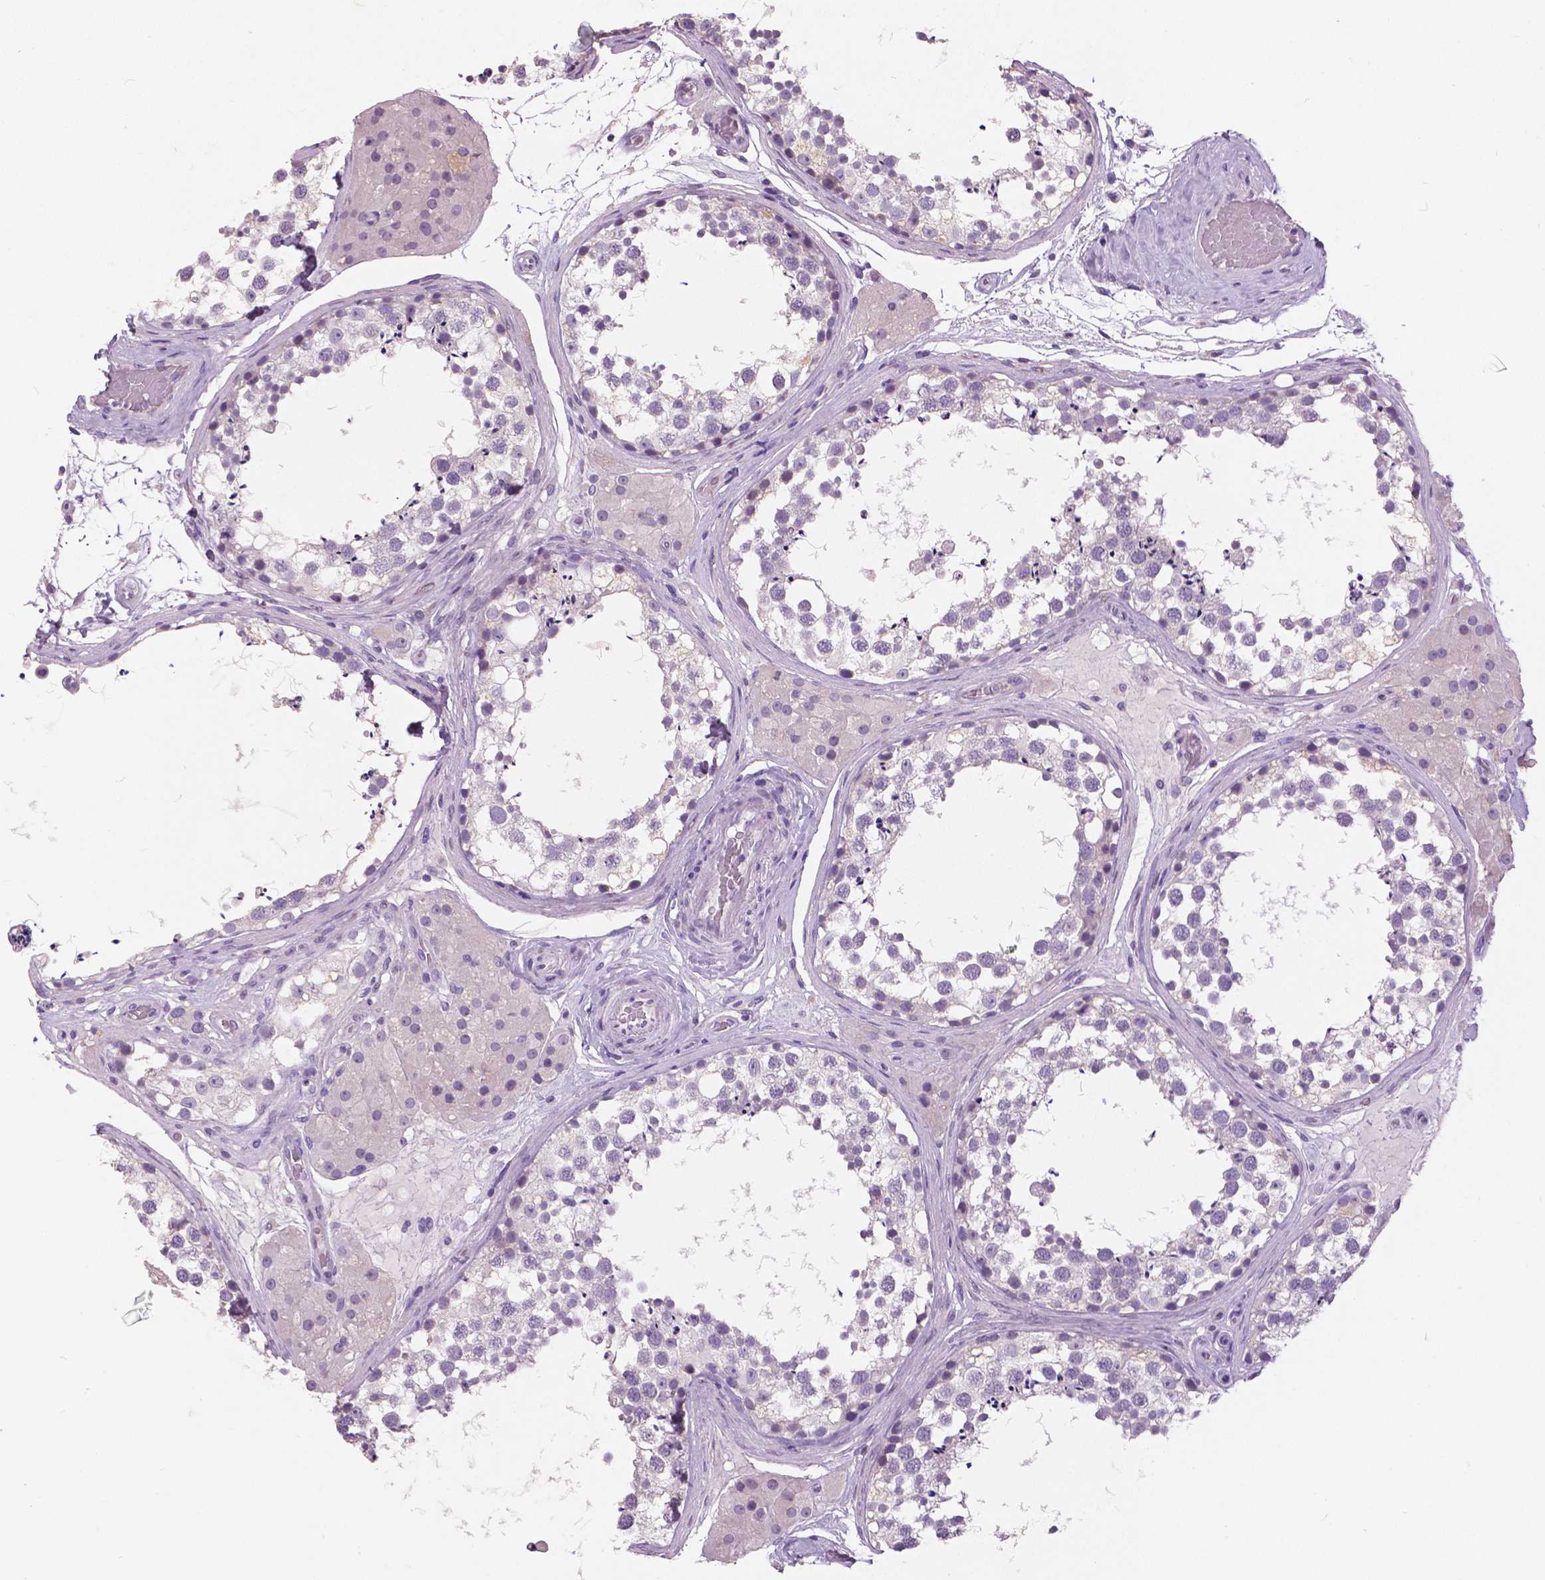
{"staining": {"intensity": "negative", "quantity": "none", "location": "none"}, "tissue": "testis", "cell_type": "Cells in seminiferous ducts", "image_type": "normal", "snomed": [{"axis": "morphology", "description": "Normal tissue, NOS"}, {"axis": "morphology", "description": "Seminoma, NOS"}, {"axis": "topography", "description": "Testis"}], "caption": "Immunohistochemistry histopathology image of normal human testis stained for a protein (brown), which shows no expression in cells in seminiferous ducts. The staining is performed using DAB (3,3'-diaminobenzidine) brown chromogen with nuclei counter-stained in using hematoxylin.", "gene": "GRIN2A", "patient": {"sex": "male", "age": 65}}